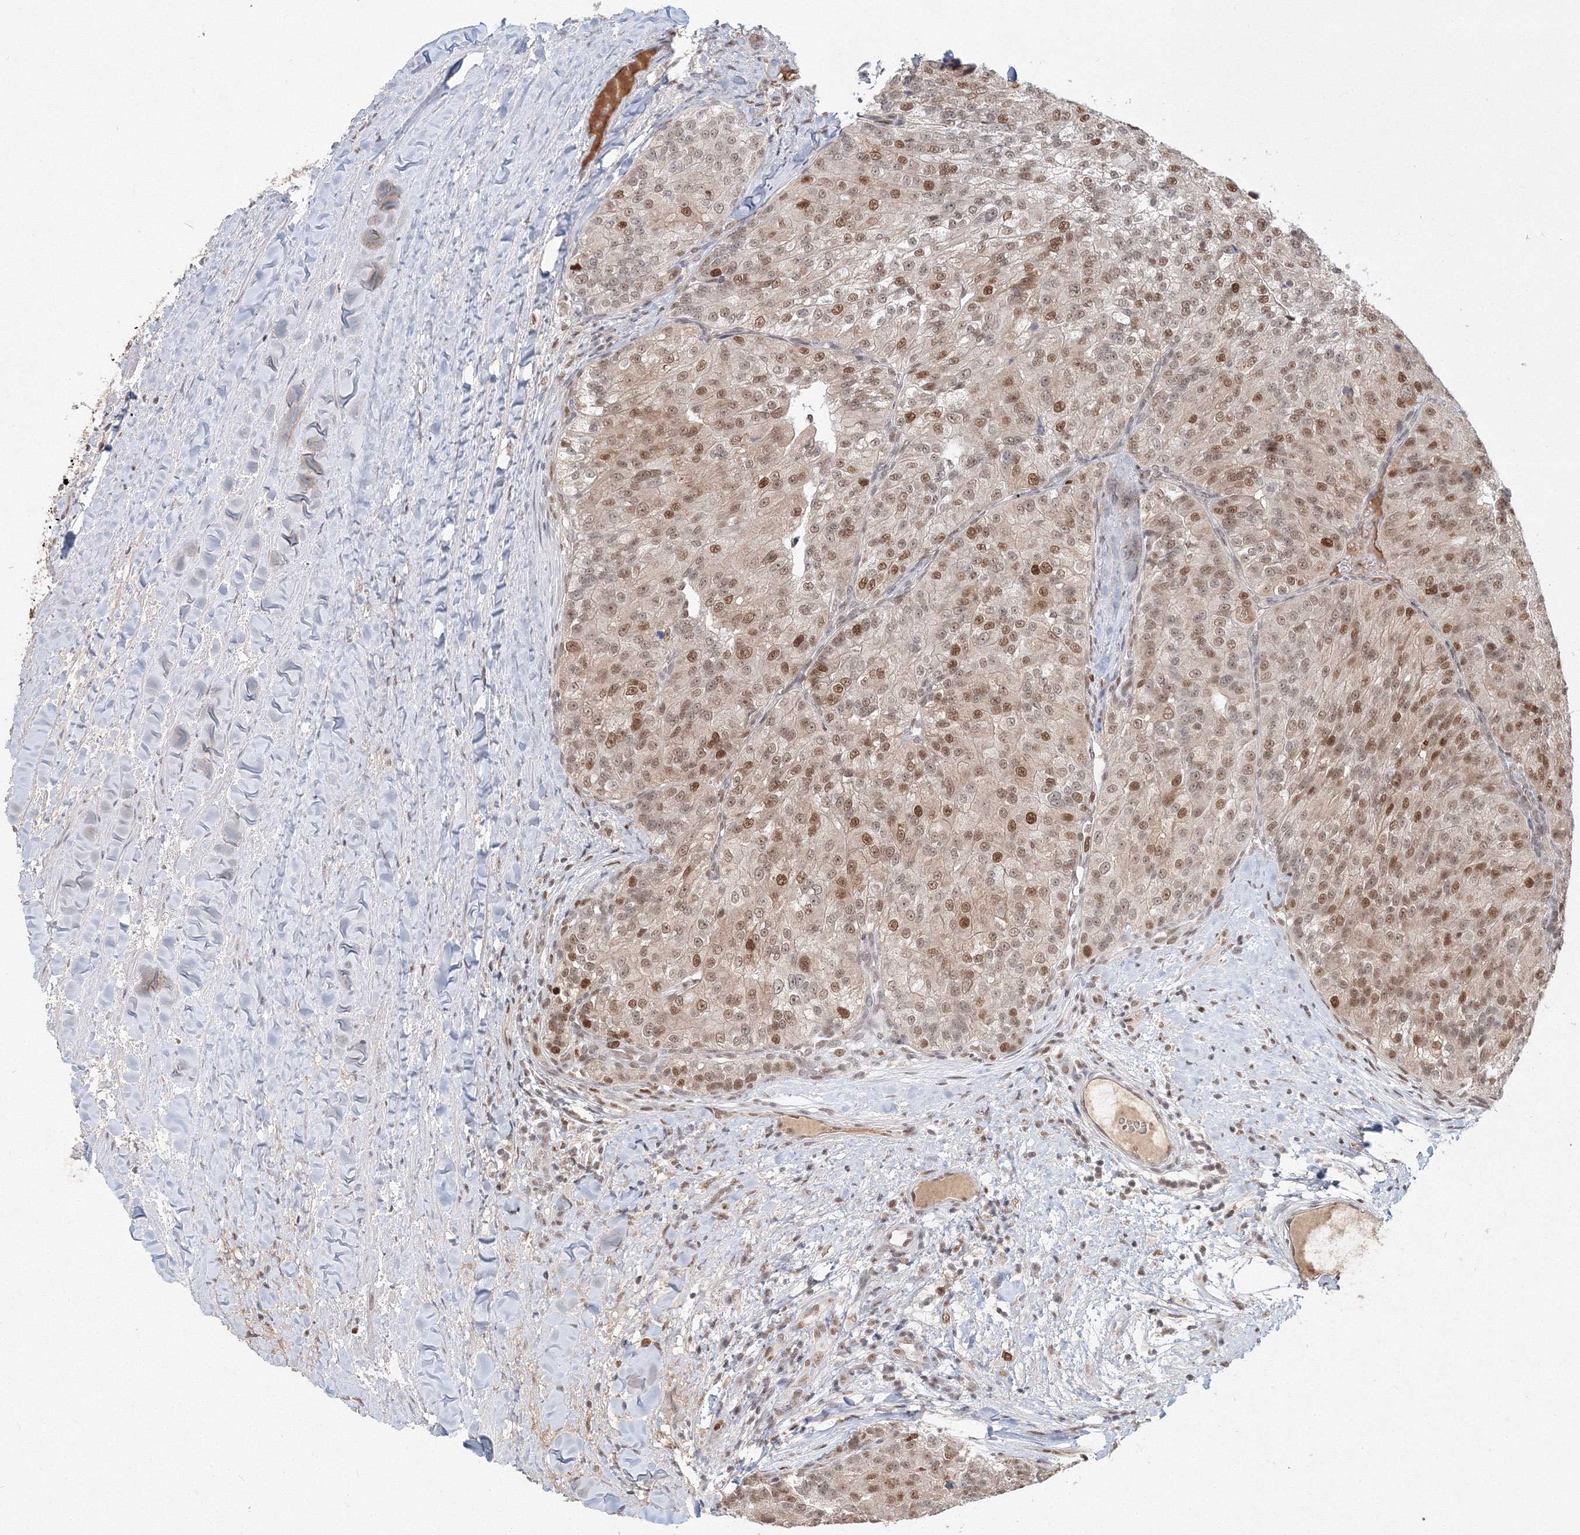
{"staining": {"intensity": "moderate", "quantity": ">75%", "location": "nuclear"}, "tissue": "renal cancer", "cell_type": "Tumor cells", "image_type": "cancer", "snomed": [{"axis": "morphology", "description": "Adenocarcinoma, NOS"}, {"axis": "topography", "description": "Kidney"}], "caption": "Renal adenocarcinoma stained with a protein marker exhibits moderate staining in tumor cells.", "gene": "IWS1", "patient": {"sex": "female", "age": 63}}